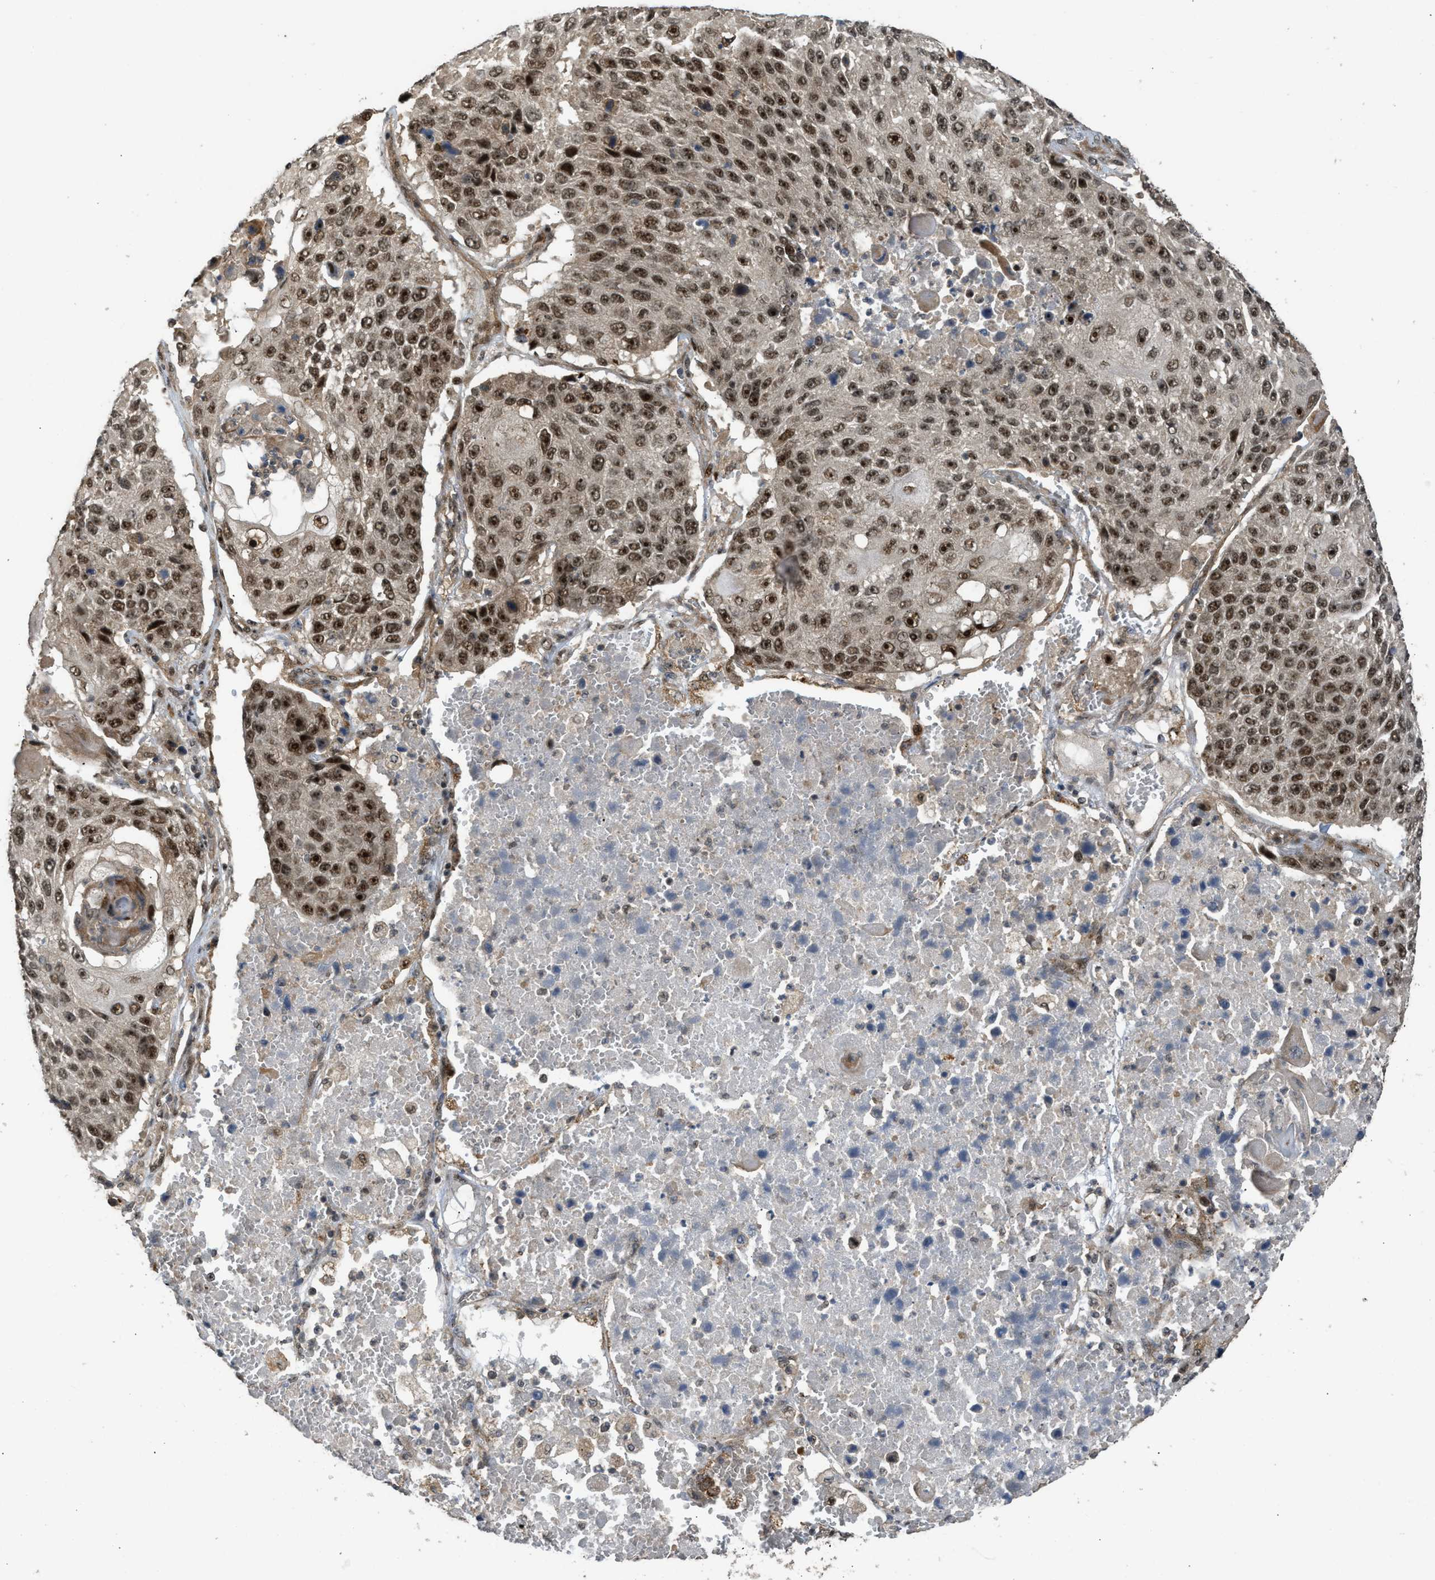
{"staining": {"intensity": "strong", "quantity": ">75%", "location": "nuclear"}, "tissue": "lung cancer", "cell_type": "Tumor cells", "image_type": "cancer", "snomed": [{"axis": "morphology", "description": "Squamous cell carcinoma, NOS"}, {"axis": "topography", "description": "Lung"}], "caption": "Squamous cell carcinoma (lung) stained for a protein displays strong nuclear positivity in tumor cells.", "gene": "GET1", "patient": {"sex": "male", "age": 61}}